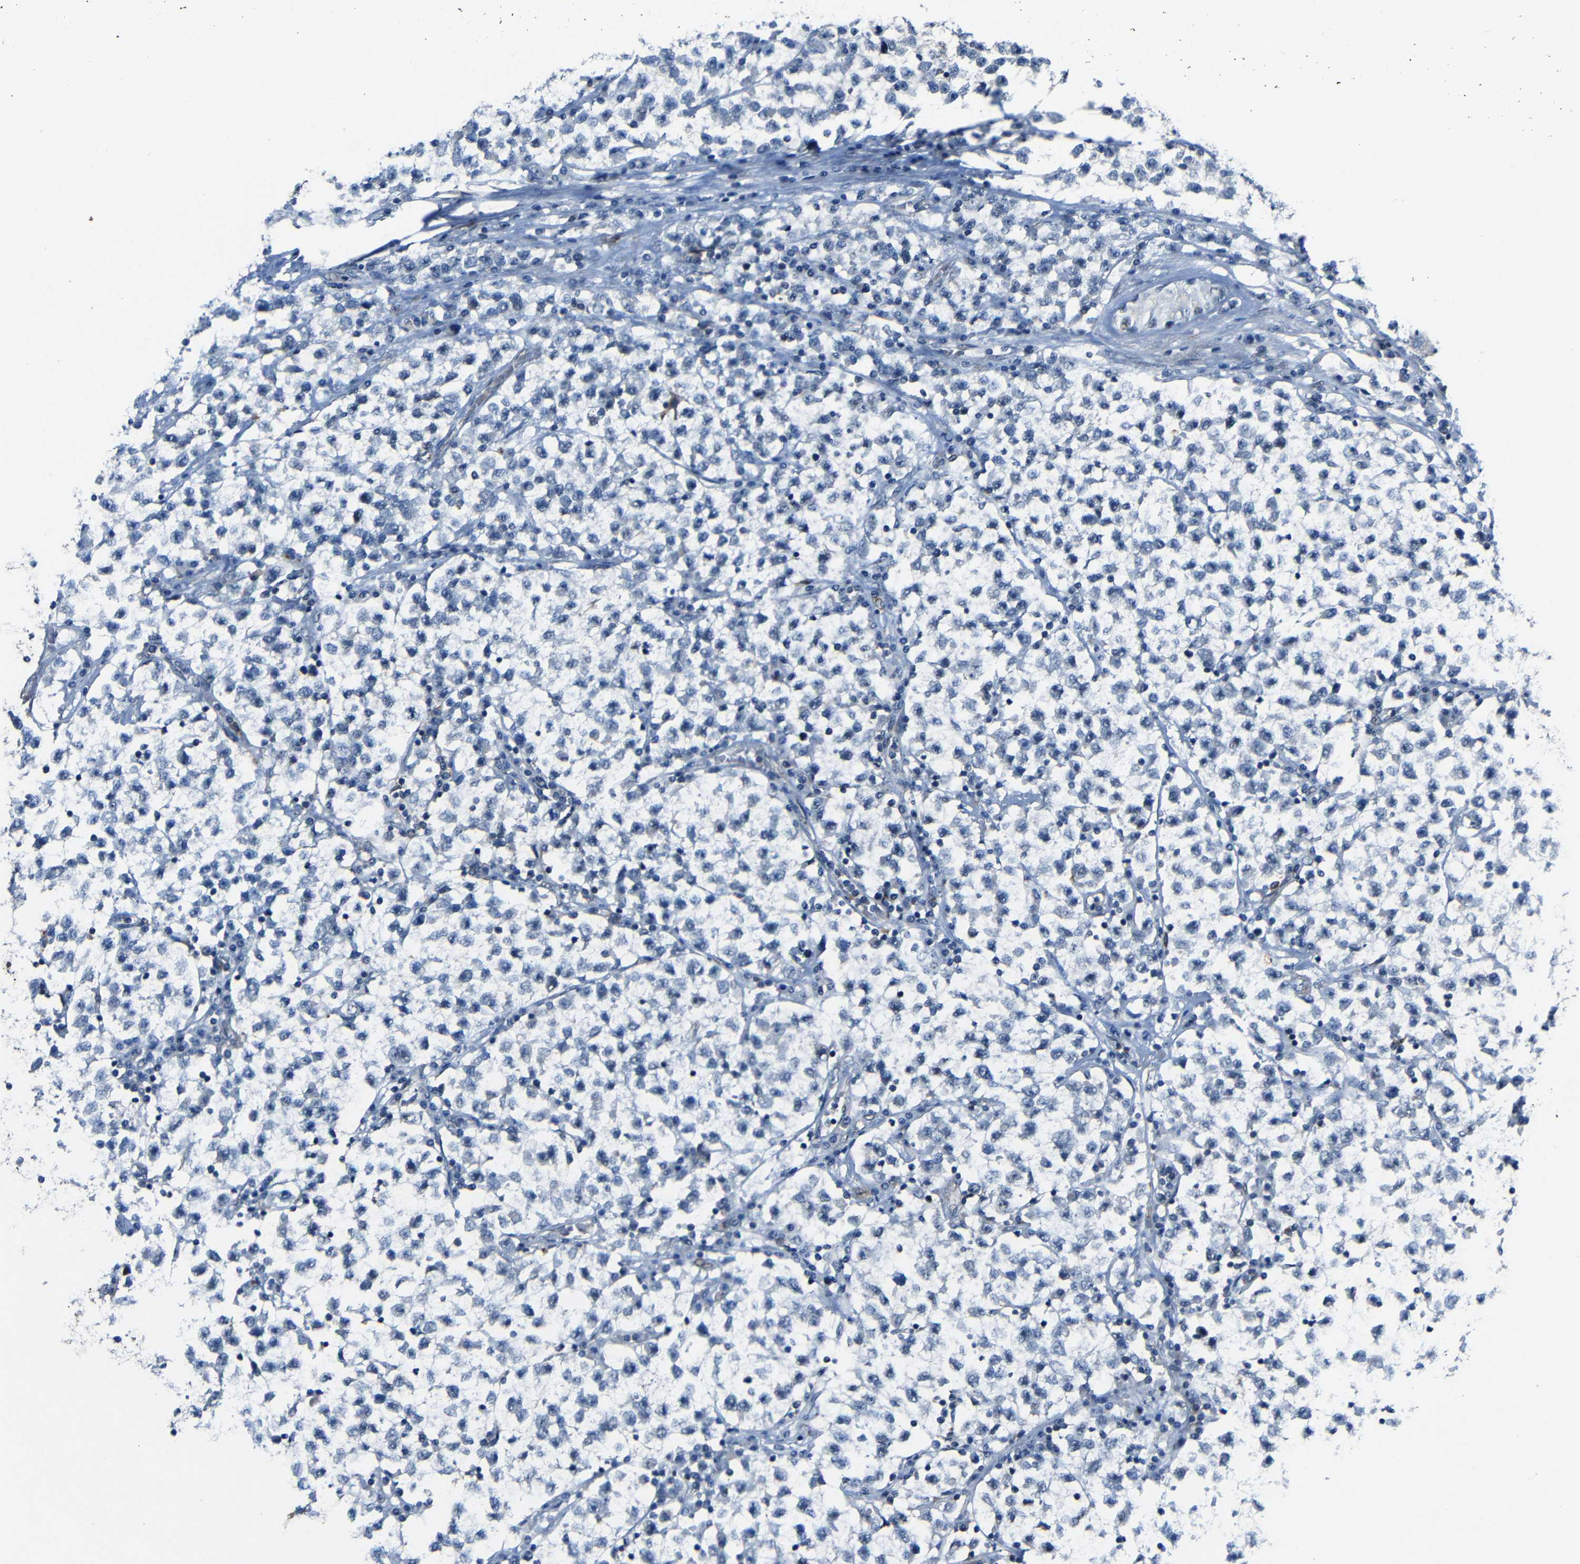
{"staining": {"intensity": "negative", "quantity": "none", "location": "none"}, "tissue": "testis cancer", "cell_type": "Tumor cells", "image_type": "cancer", "snomed": [{"axis": "morphology", "description": "Seminoma, NOS"}, {"axis": "topography", "description": "Testis"}], "caption": "IHC of human seminoma (testis) displays no staining in tumor cells.", "gene": "DNAJC5", "patient": {"sex": "male", "age": 22}}